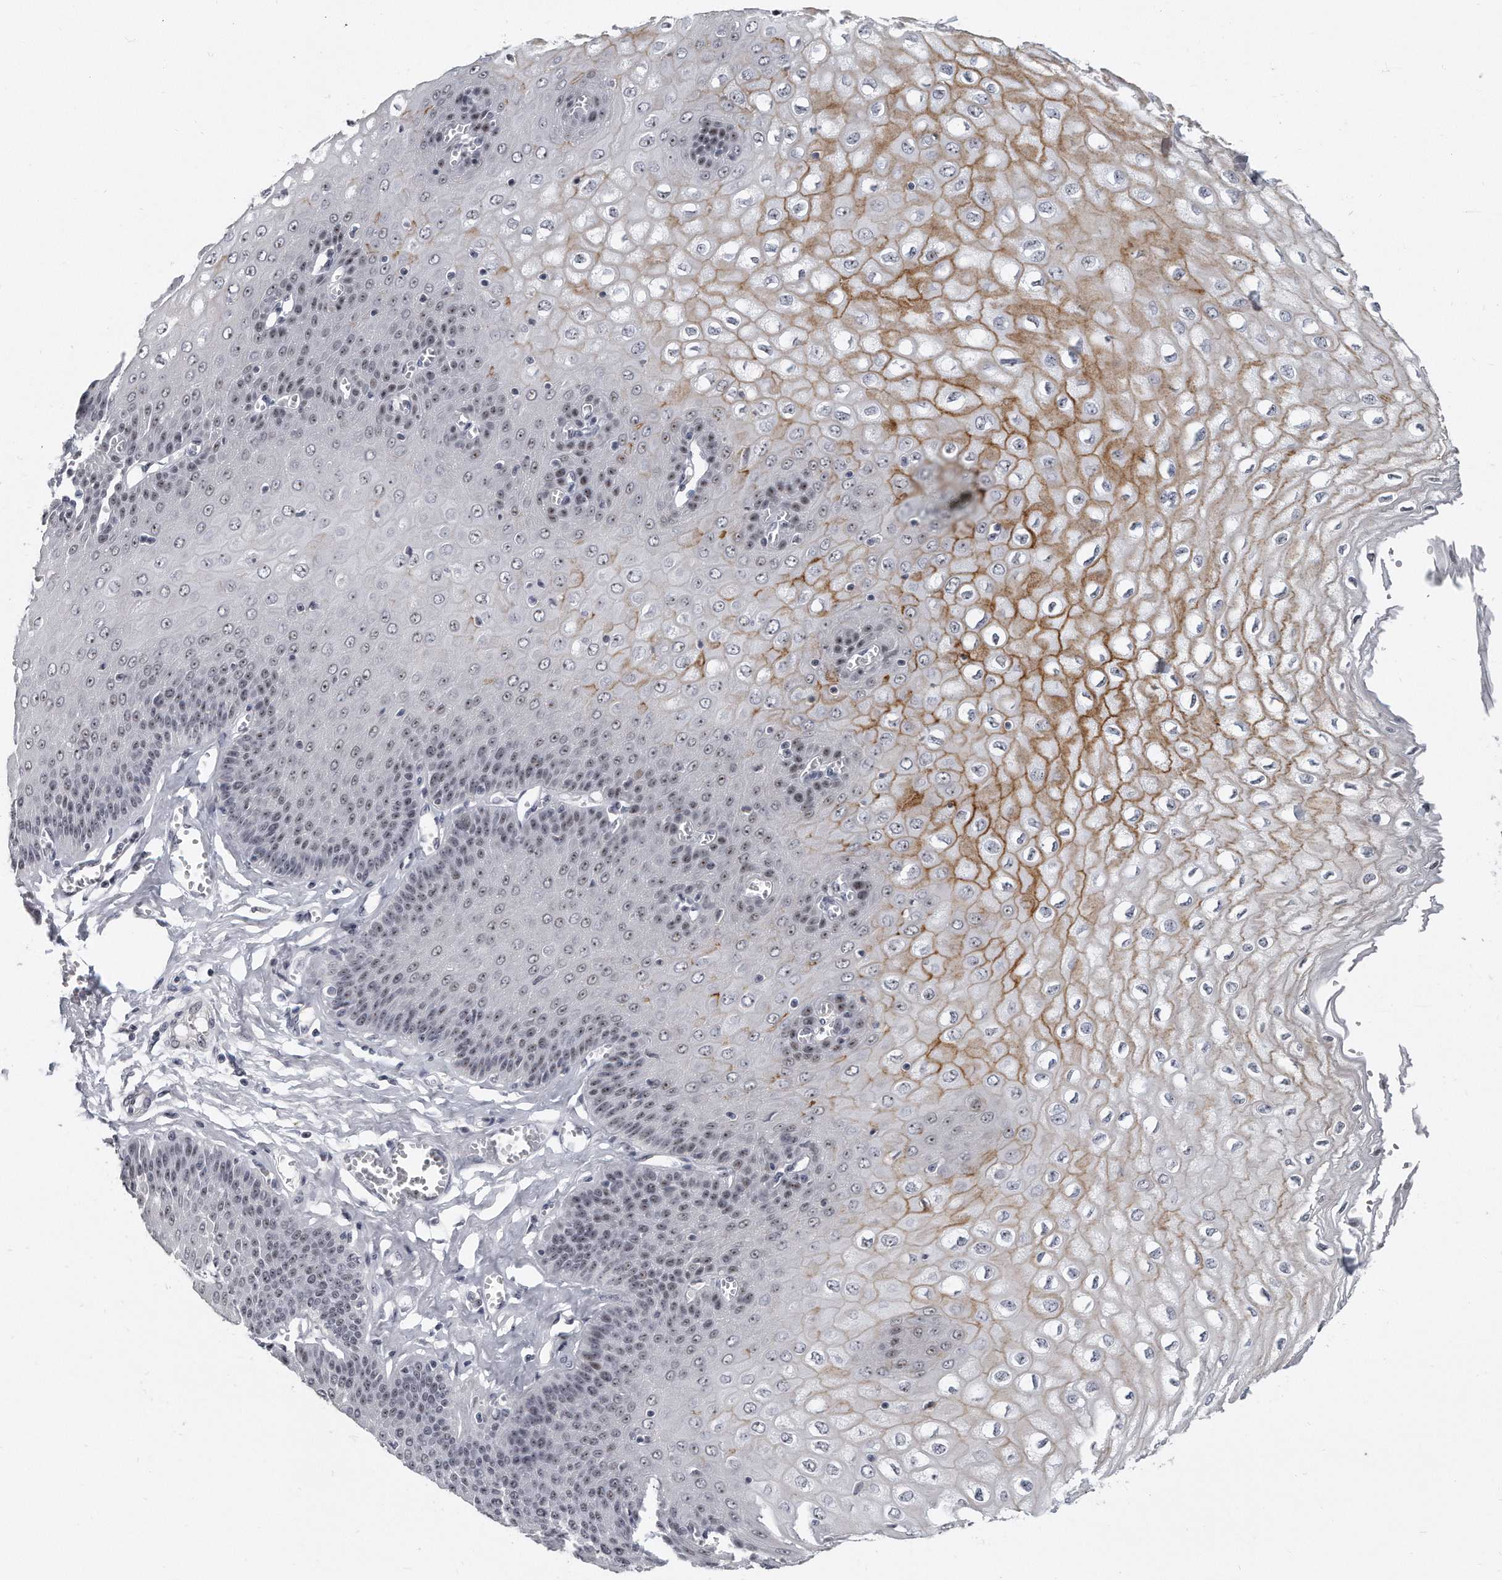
{"staining": {"intensity": "strong", "quantity": "25%-75%", "location": "cytoplasmic/membranous"}, "tissue": "esophagus", "cell_type": "Squamous epithelial cells", "image_type": "normal", "snomed": [{"axis": "morphology", "description": "Normal tissue, NOS"}, {"axis": "topography", "description": "Esophagus"}], "caption": "Human esophagus stained for a protein (brown) demonstrates strong cytoplasmic/membranous positive positivity in approximately 25%-75% of squamous epithelial cells.", "gene": "TFCP2L1", "patient": {"sex": "male", "age": 60}}